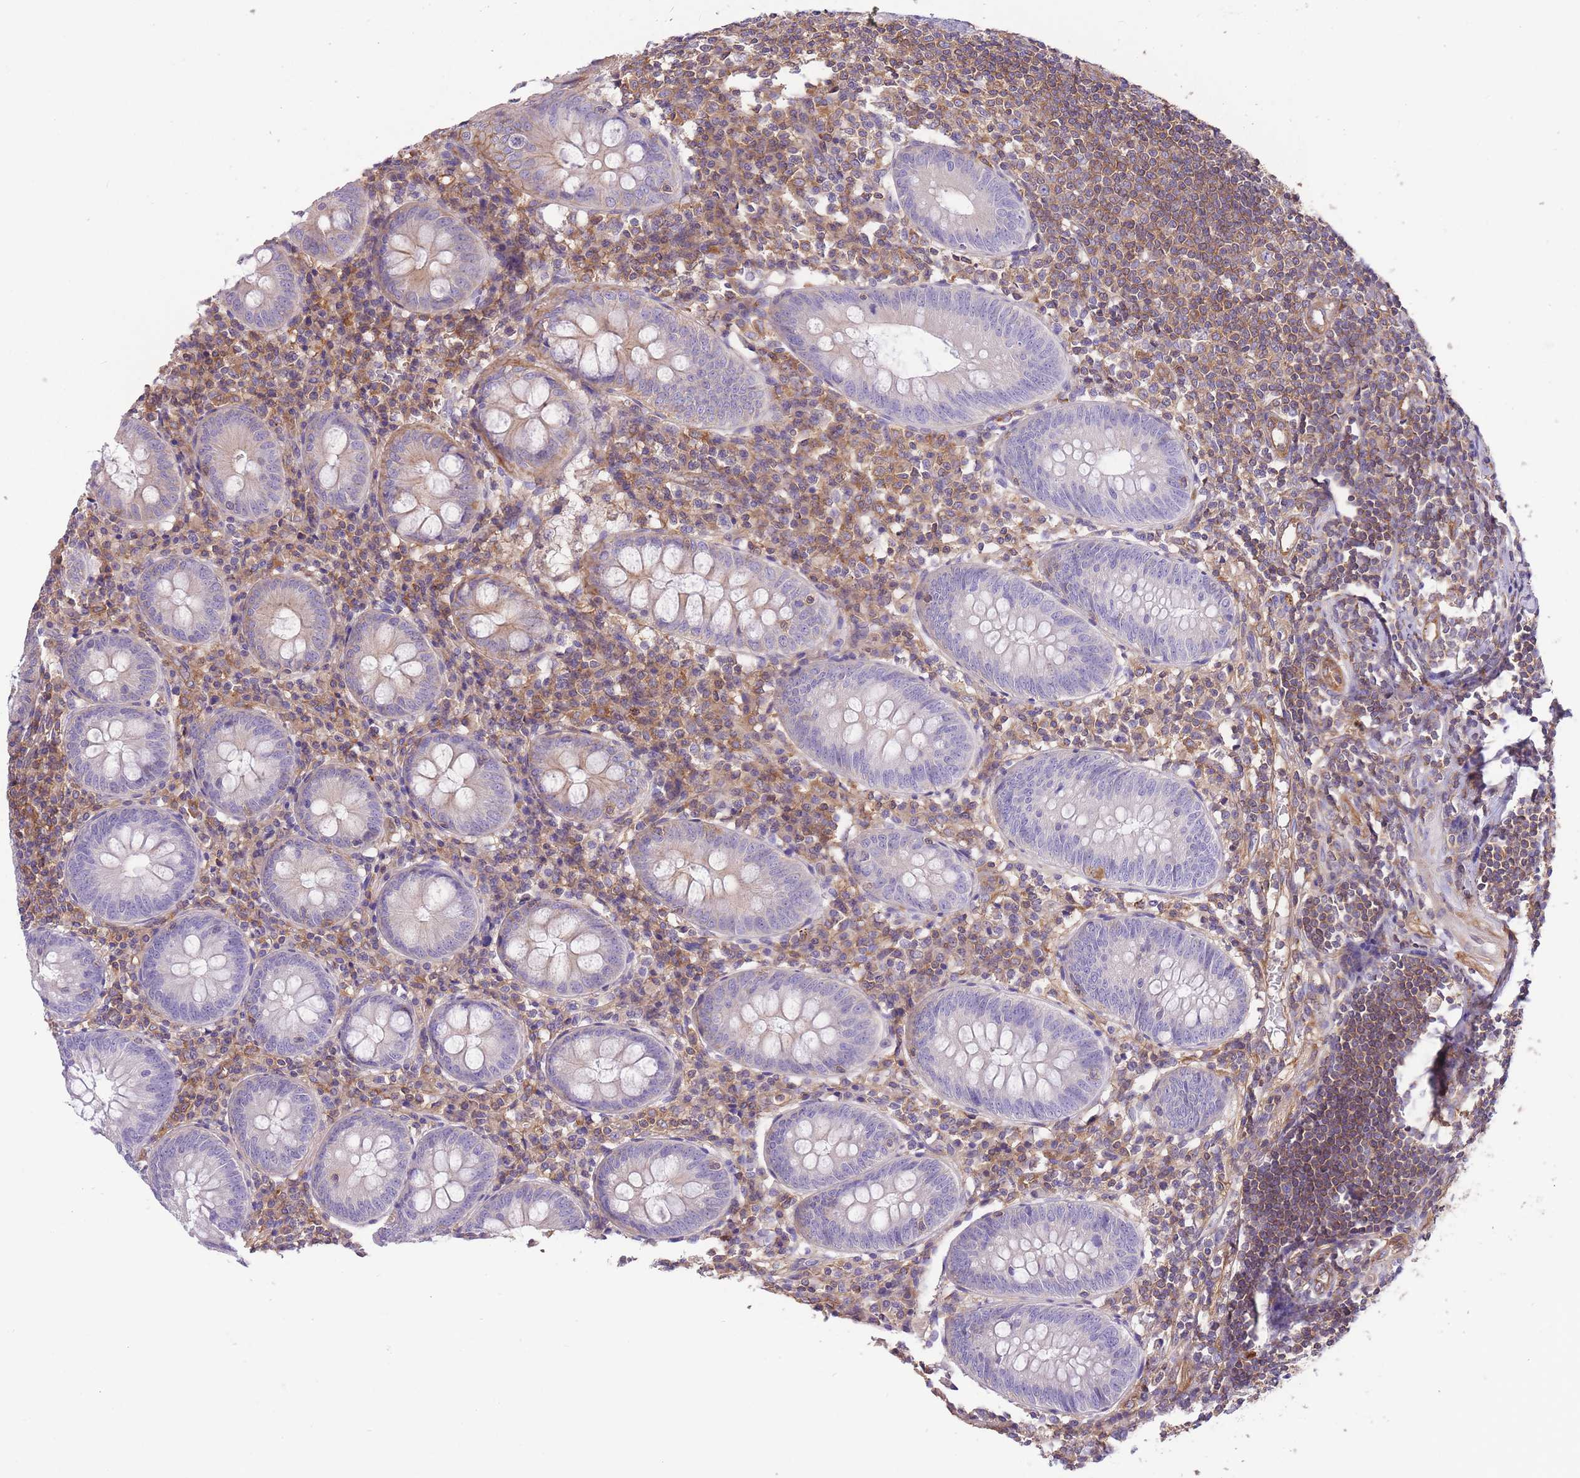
{"staining": {"intensity": "negative", "quantity": "none", "location": "none"}, "tissue": "appendix", "cell_type": "Glandular cells", "image_type": "normal", "snomed": [{"axis": "morphology", "description": "Normal tissue, NOS"}, {"axis": "topography", "description": "Appendix"}], "caption": "High magnification brightfield microscopy of benign appendix stained with DAB (brown) and counterstained with hematoxylin (blue): glandular cells show no significant expression.", "gene": "PRKAR1A", "patient": {"sex": "female", "age": 54}}